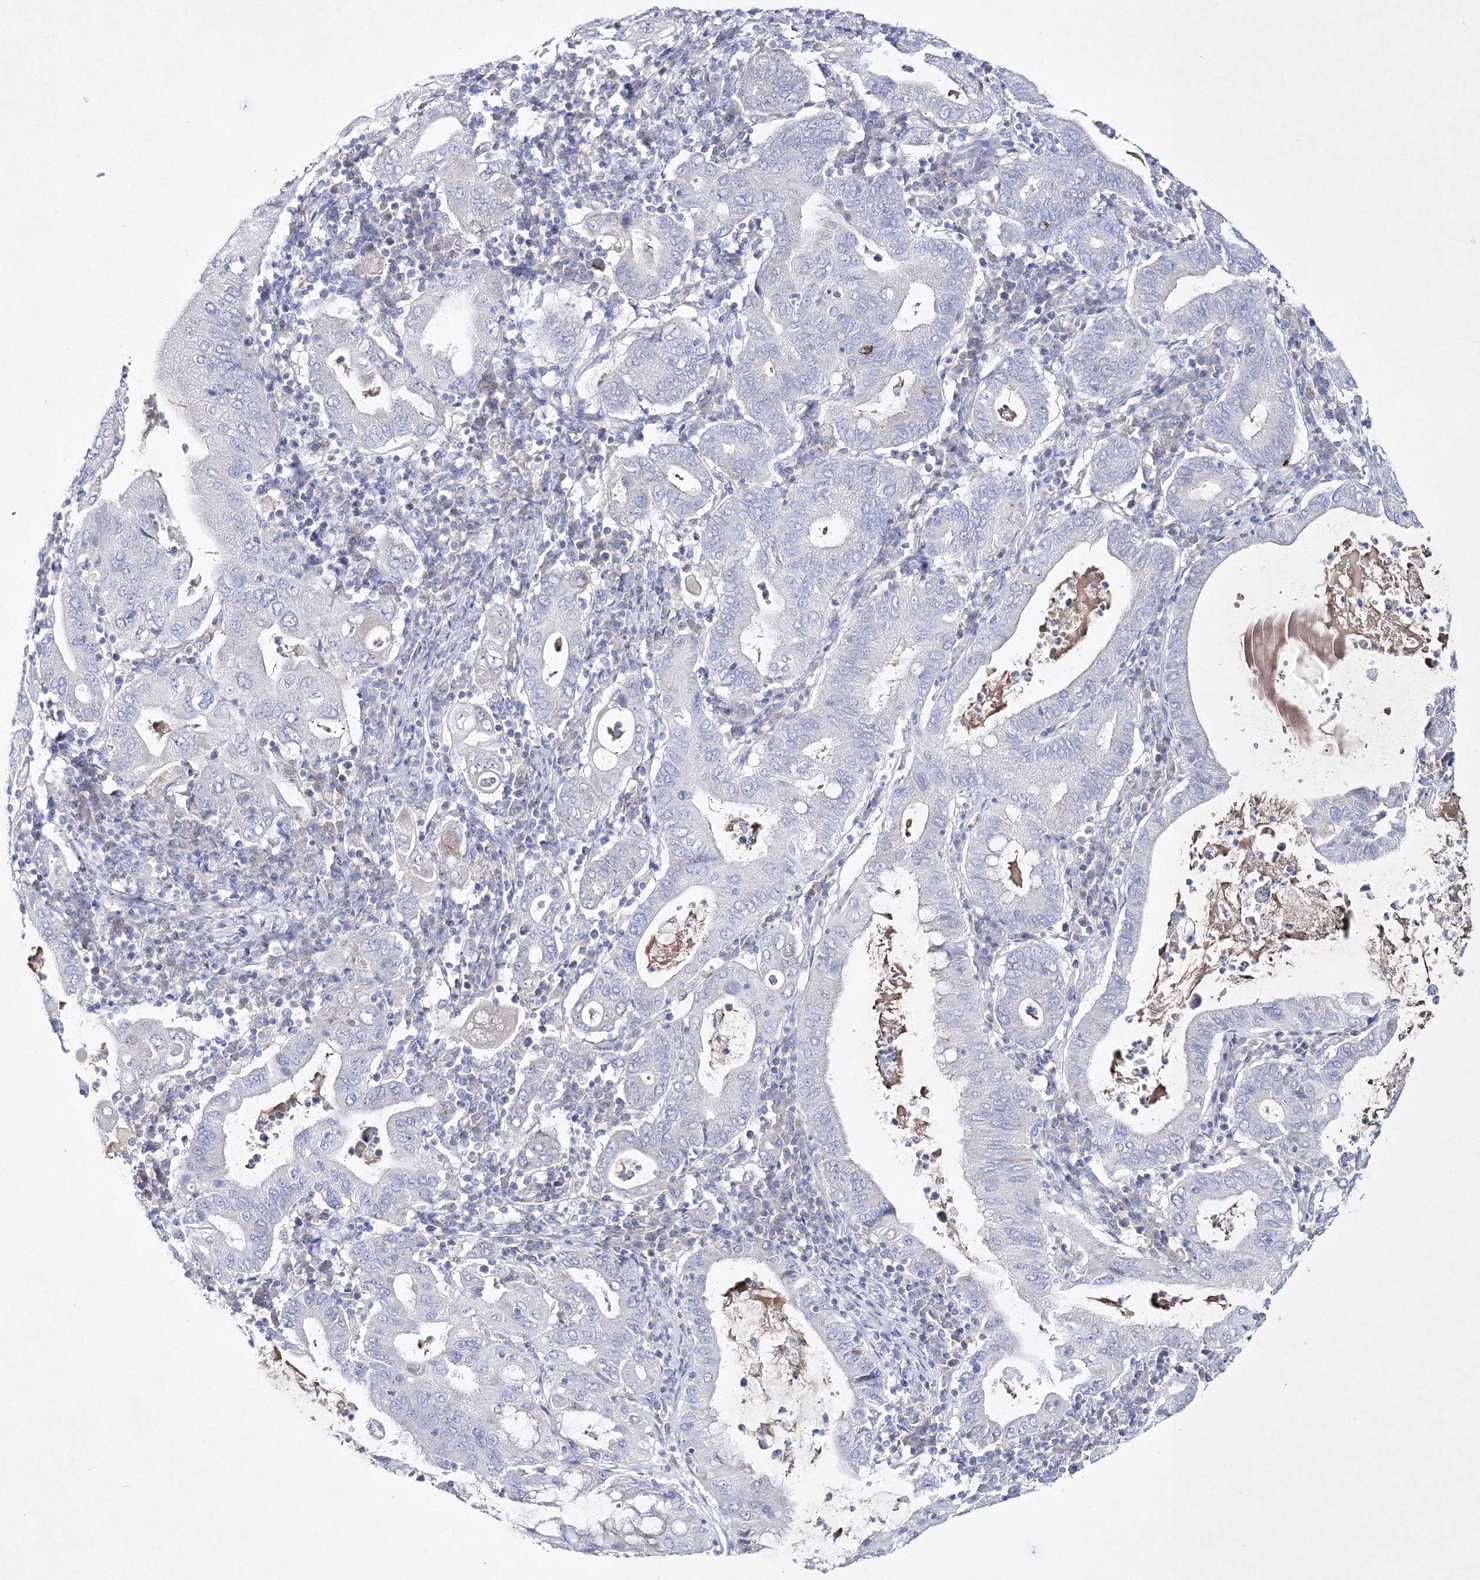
{"staining": {"intensity": "negative", "quantity": "none", "location": "none"}, "tissue": "stomach cancer", "cell_type": "Tumor cells", "image_type": "cancer", "snomed": [{"axis": "morphology", "description": "Normal tissue, NOS"}, {"axis": "morphology", "description": "Adenocarcinoma, NOS"}, {"axis": "topography", "description": "Esophagus"}, {"axis": "topography", "description": "Stomach, upper"}, {"axis": "topography", "description": "Peripheral nerve tissue"}], "caption": "This is a micrograph of IHC staining of stomach cancer, which shows no positivity in tumor cells.", "gene": "NEU4", "patient": {"sex": "male", "age": 62}}